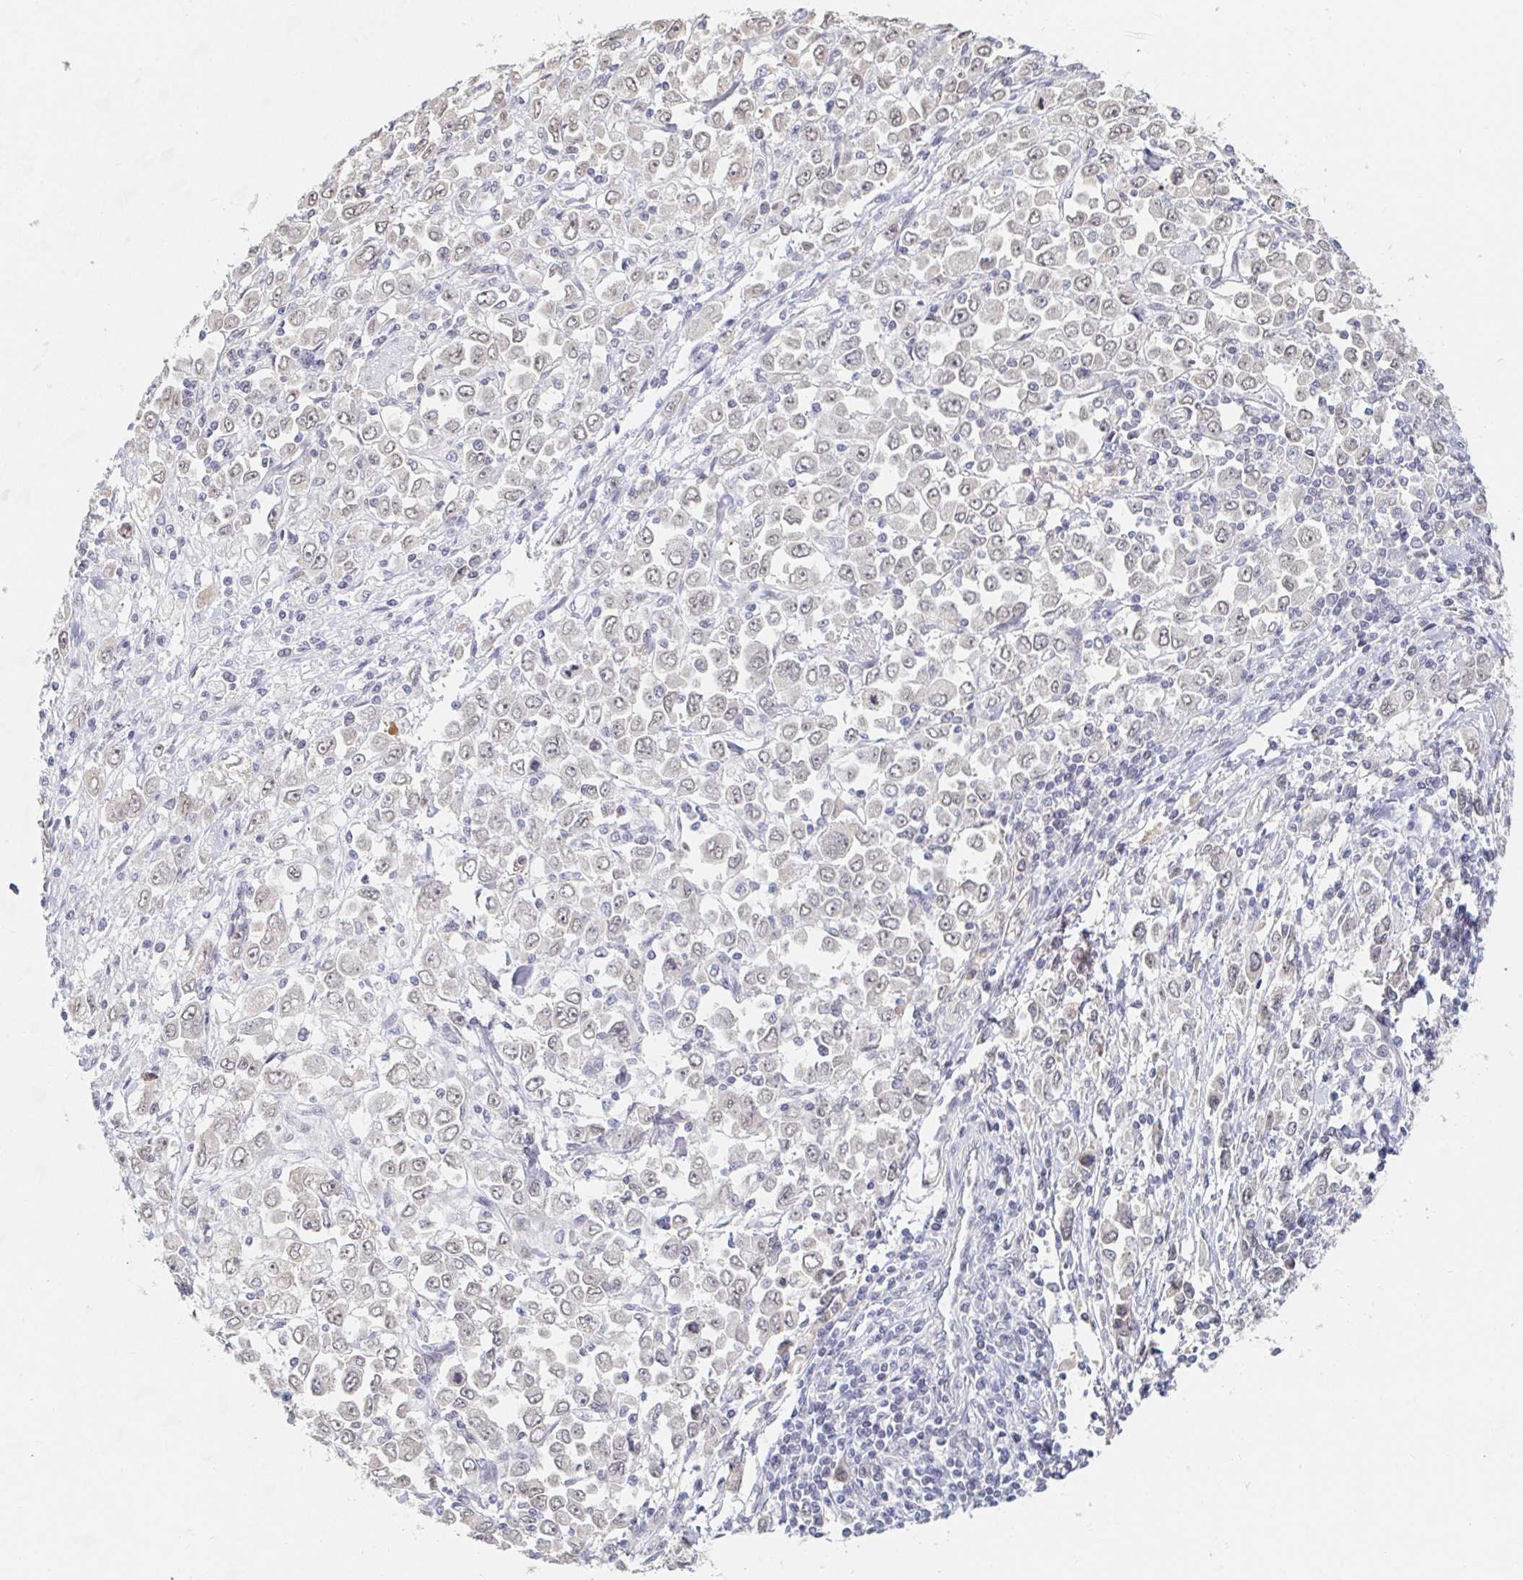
{"staining": {"intensity": "negative", "quantity": "none", "location": "none"}, "tissue": "stomach cancer", "cell_type": "Tumor cells", "image_type": "cancer", "snomed": [{"axis": "morphology", "description": "Adenocarcinoma, NOS"}, {"axis": "topography", "description": "Stomach, upper"}], "caption": "A photomicrograph of human adenocarcinoma (stomach) is negative for staining in tumor cells.", "gene": "CHD2", "patient": {"sex": "male", "age": 70}}